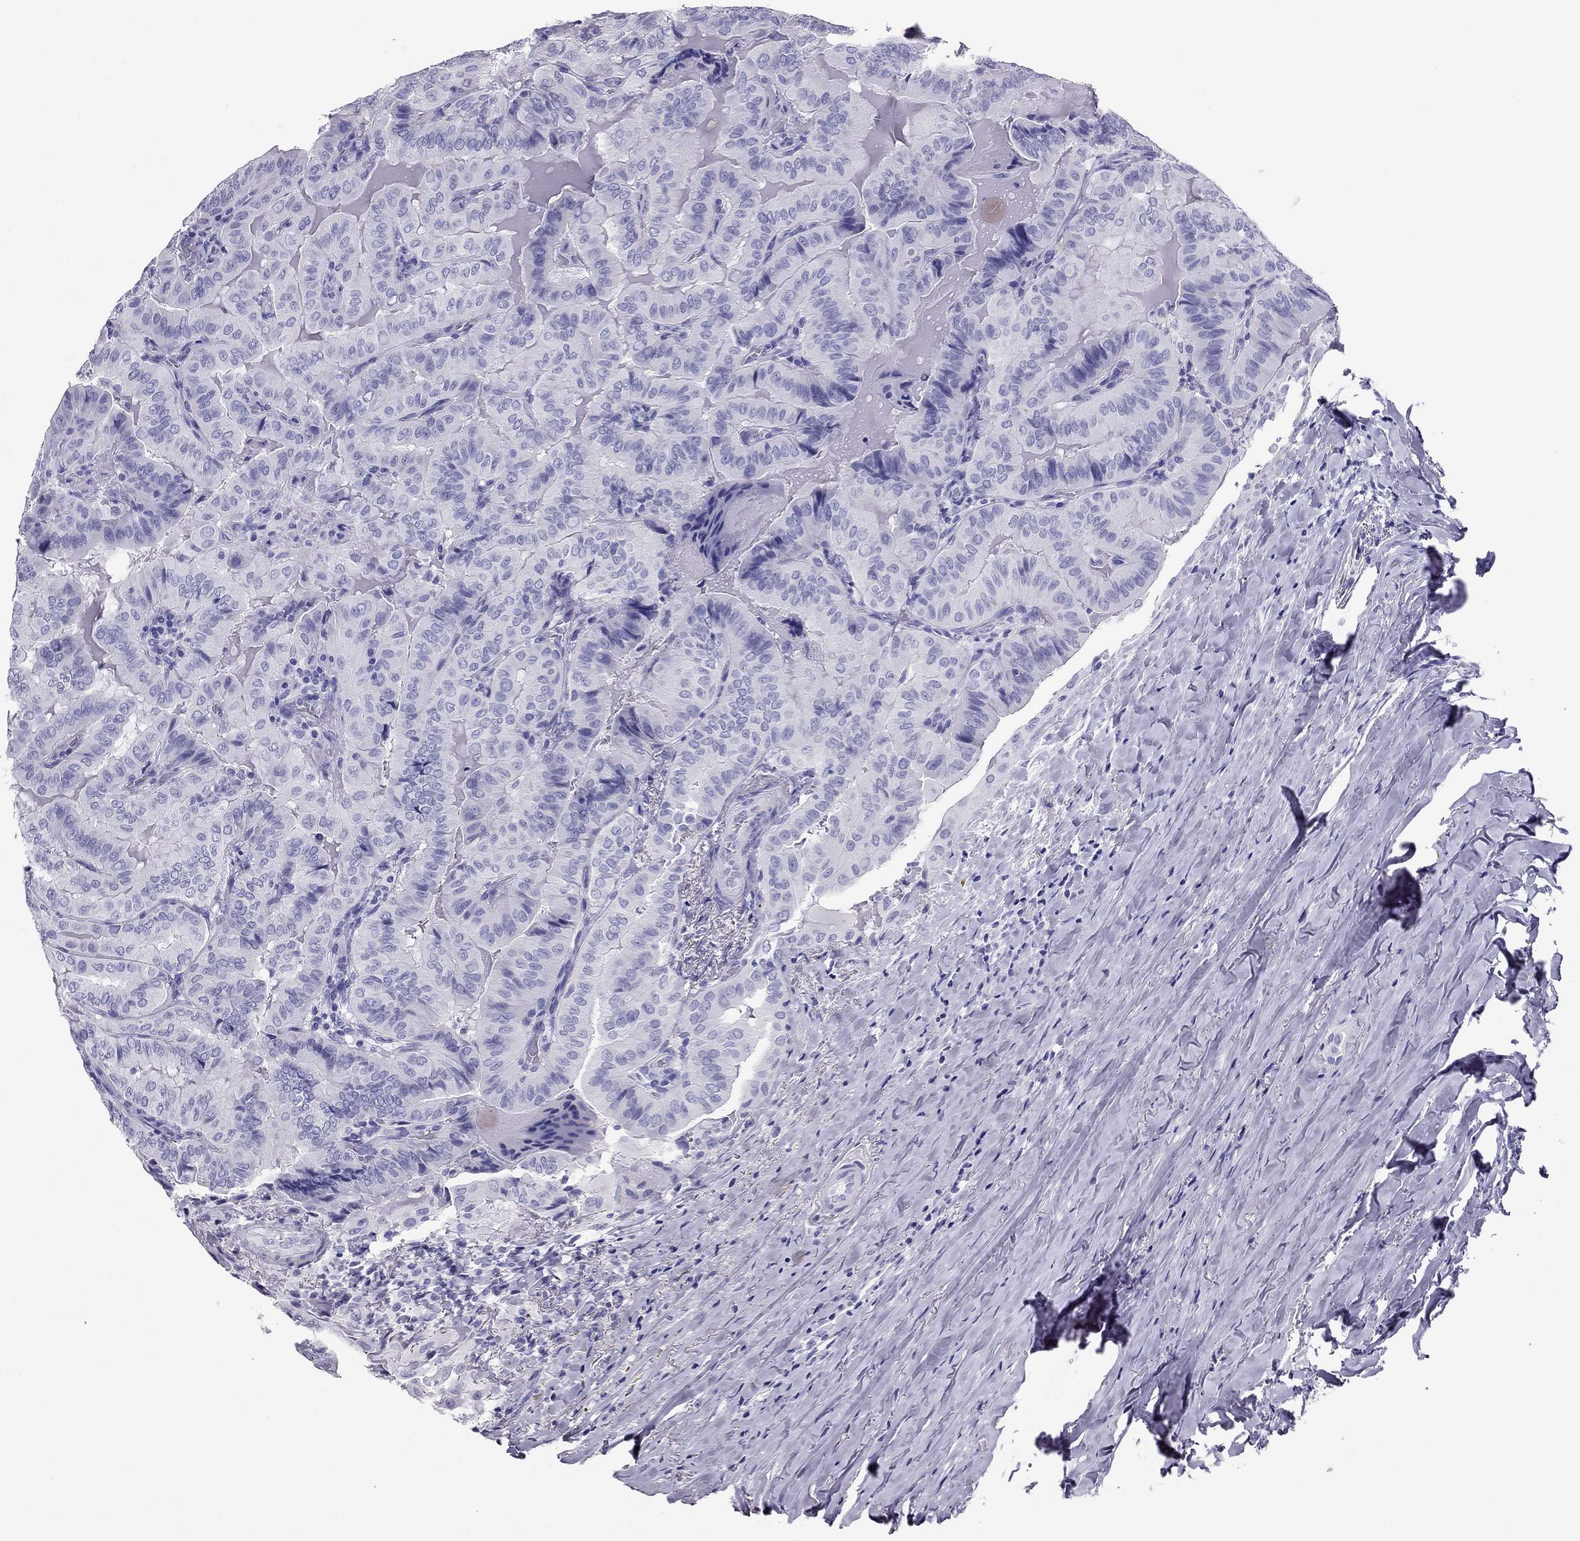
{"staining": {"intensity": "negative", "quantity": "none", "location": "none"}, "tissue": "thyroid cancer", "cell_type": "Tumor cells", "image_type": "cancer", "snomed": [{"axis": "morphology", "description": "Papillary adenocarcinoma, NOS"}, {"axis": "topography", "description": "Thyroid gland"}], "caption": "Immunohistochemistry (IHC) image of neoplastic tissue: human thyroid cancer stained with DAB (3,3'-diaminobenzidine) reveals no significant protein staining in tumor cells. (DAB (3,3'-diaminobenzidine) immunohistochemistry, high magnification).", "gene": "PDE6A", "patient": {"sex": "female", "age": 68}}